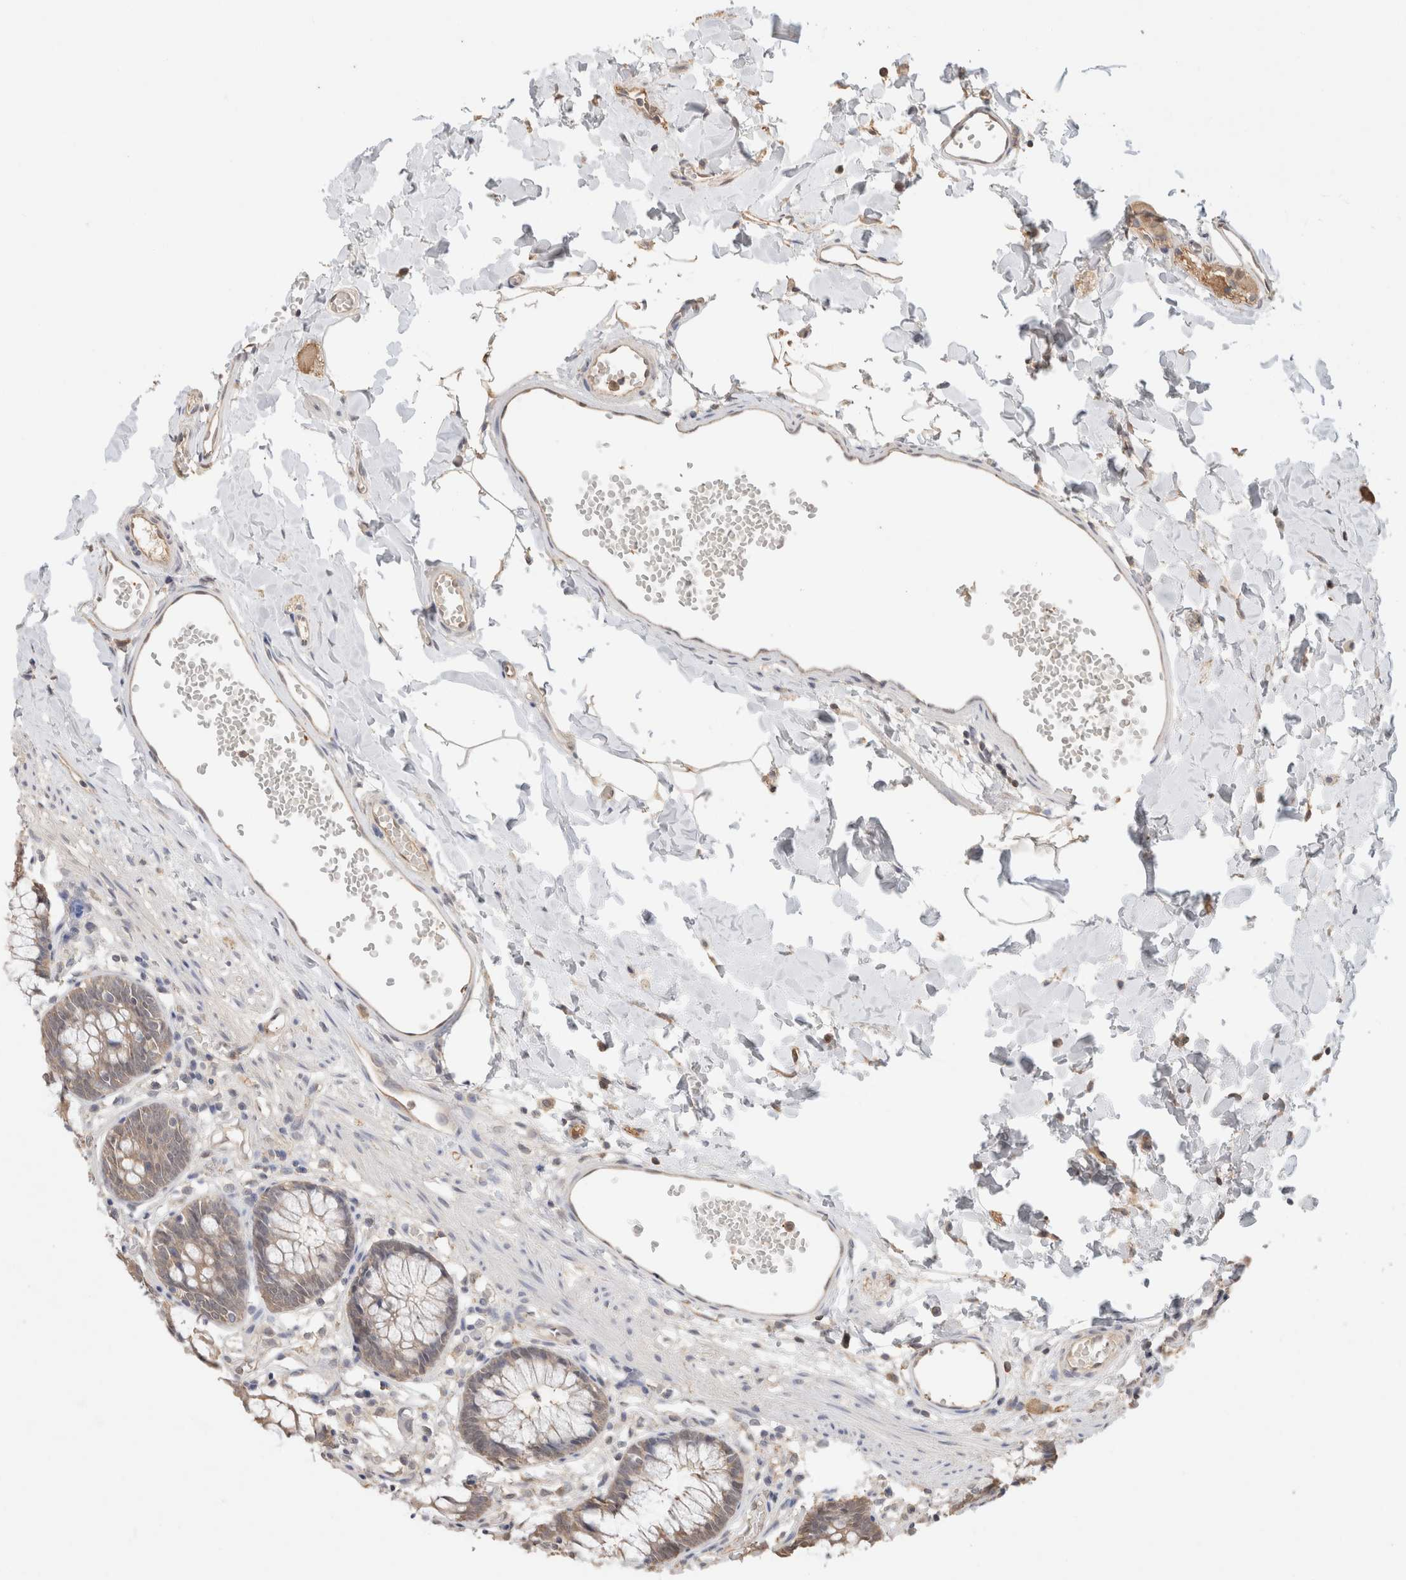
{"staining": {"intensity": "weak", "quantity": ">75%", "location": "cytoplasmic/membranous"}, "tissue": "colon", "cell_type": "Endothelial cells", "image_type": "normal", "snomed": [{"axis": "morphology", "description": "Normal tissue, NOS"}, {"axis": "topography", "description": "Colon"}], "caption": "Unremarkable colon was stained to show a protein in brown. There is low levels of weak cytoplasmic/membranous positivity in approximately >75% of endothelial cells. (DAB IHC, brown staining for protein, blue staining for nuclei).", "gene": "YWHAH", "patient": {"sex": "male", "age": 14}}